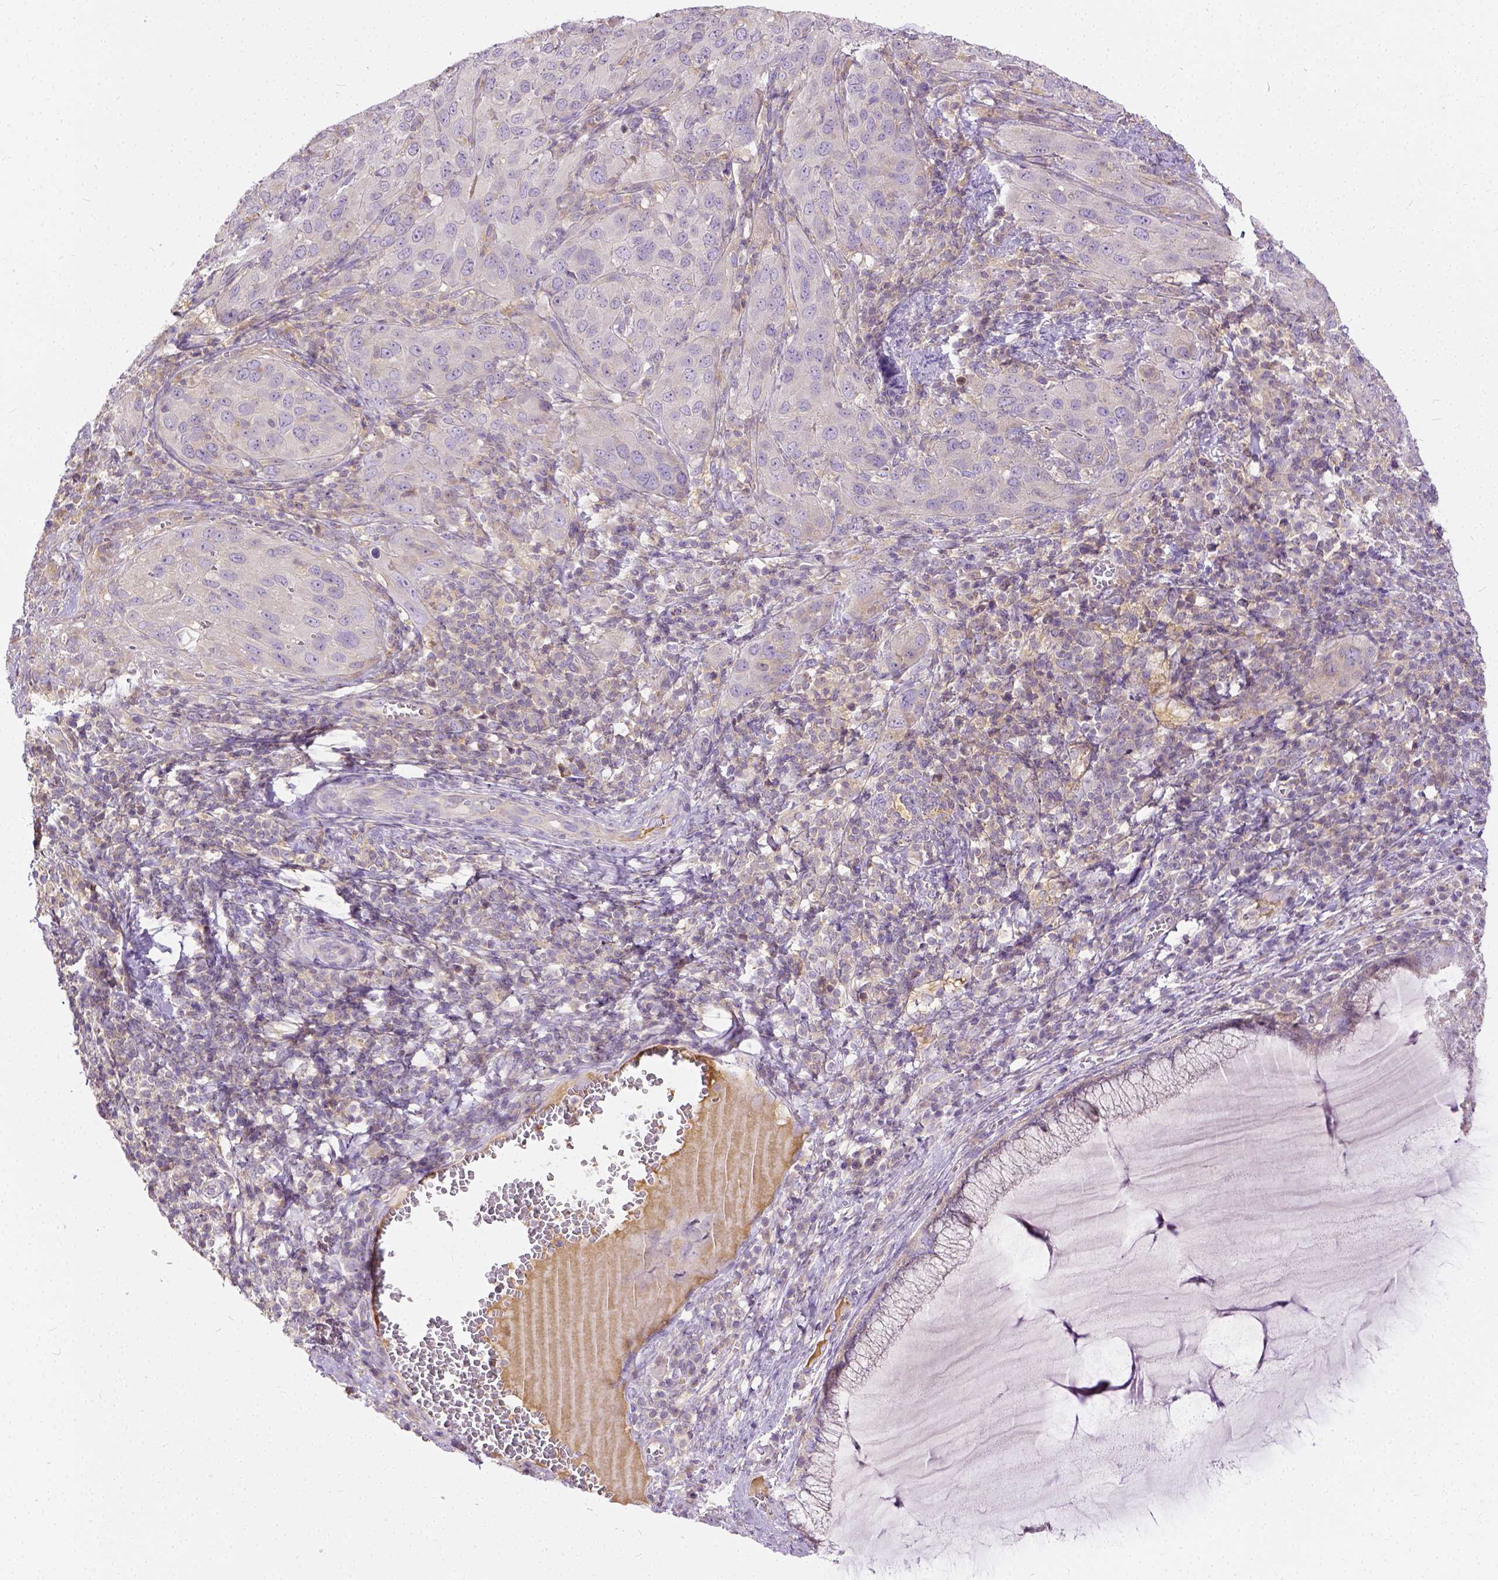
{"staining": {"intensity": "negative", "quantity": "none", "location": "none"}, "tissue": "cervical cancer", "cell_type": "Tumor cells", "image_type": "cancer", "snomed": [{"axis": "morphology", "description": "Normal tissue, NOS"}, {"axis": "morphology", "description": "Squamous cell carcinoma, NOS"}, {"axis": "topography", "description": "Cervix"}], "caption": "DAB (3,3'-diaminobenzidine) immunohistochemical staining of human squamous cell carcinoma (cervical) exhibits no significant positivity in tumor cells.", "gene": "CADM4", "patient": {"sex": "female", "age": 51}}